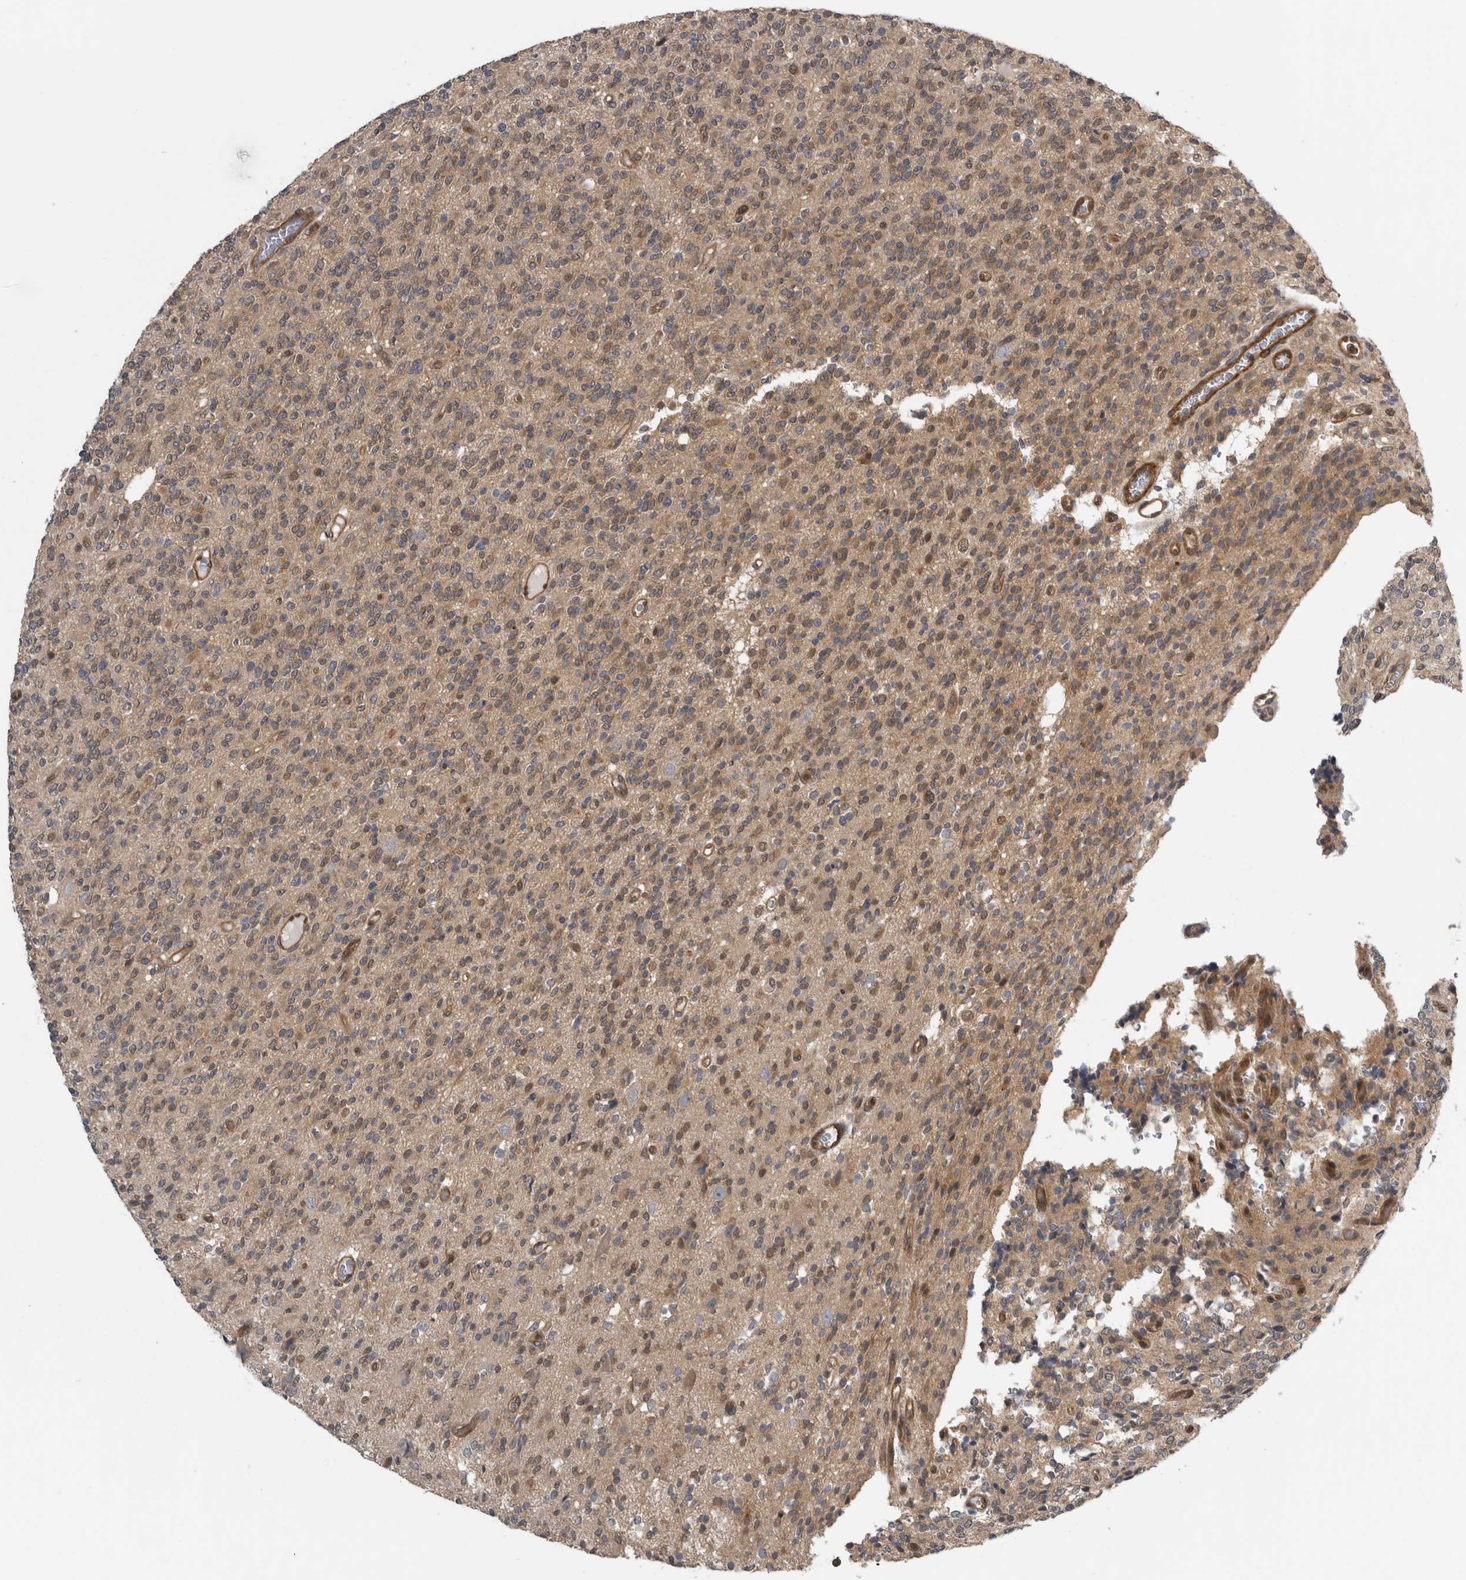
{"staining": {"intensity": "weak", "quantity": ">75%", "location": "cytoplasmic/membranous"}, "tissue": "glioma", "cell_type": "Tumor cells", "image_type": "cancer", "snomed": [{"axis": "morphology", "description": "Glioma, malignant, High grade"}, {"axis": "topography", "description": "Brain"}], "caption": "Glioma stained with a protein marker exhibits weak staining in tumor cells.", "gene": "NAPRT", "patient": {"sex": "male", "age": 34}}